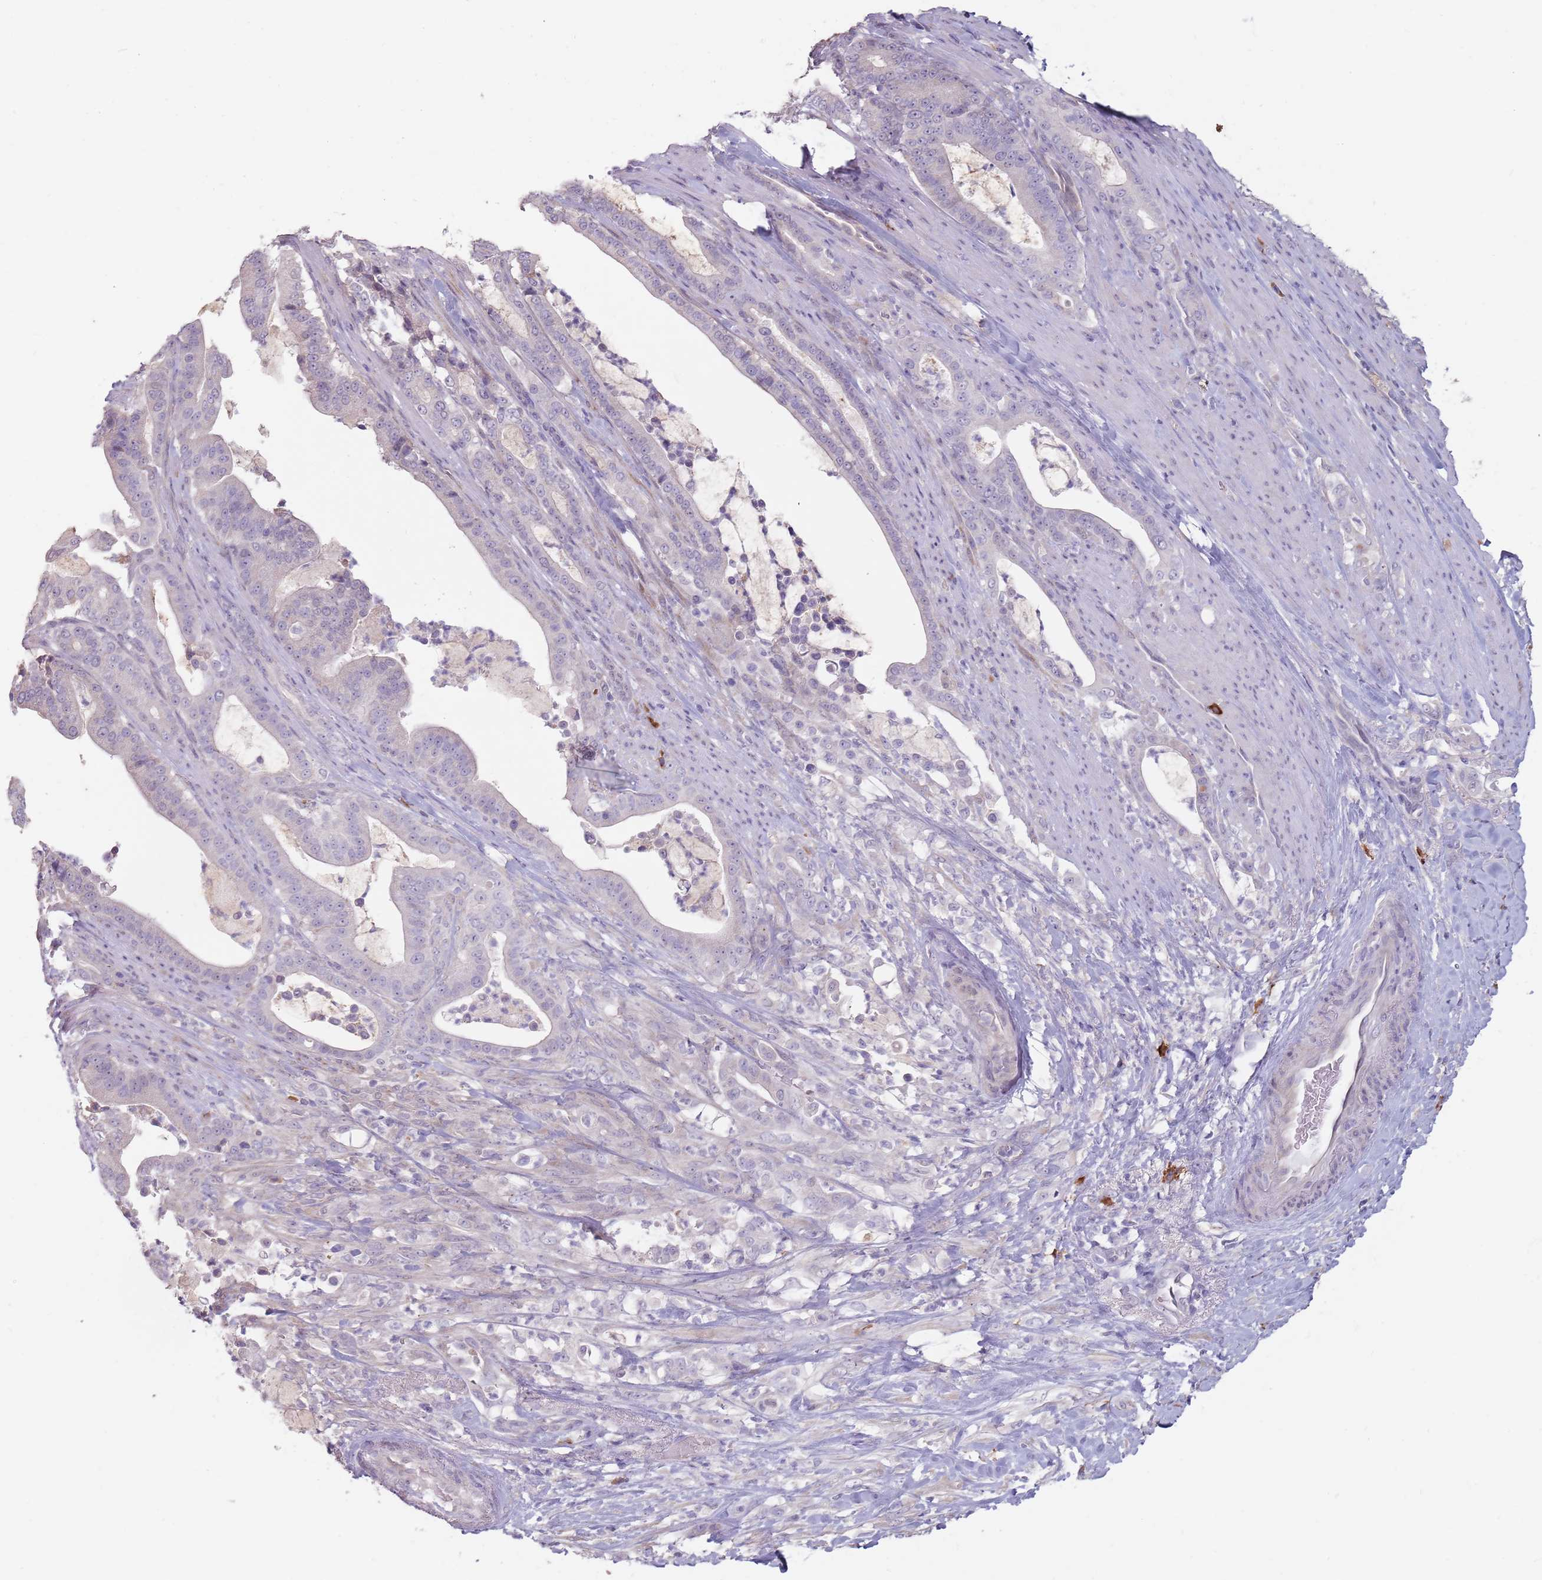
{"staining": {"intensity": "negative", "quantity": "none", "location": "none"}, "tissue": "pancreatic cancer", "cell_type": "Tumor cells", "image_type": "cancer", "snomed": [{"axis": "morphology", "description": "Adenocarcinoma, NOS"}, {"axis": "topography", "description": "Pancreas"}], "caption": "Protein analysis of pancreatic cancer (adenocarcinoma) demonstrates no significant expression in tumor cells.", "gene": "DXO", "patient": {"sex": "male", "age": 63}}